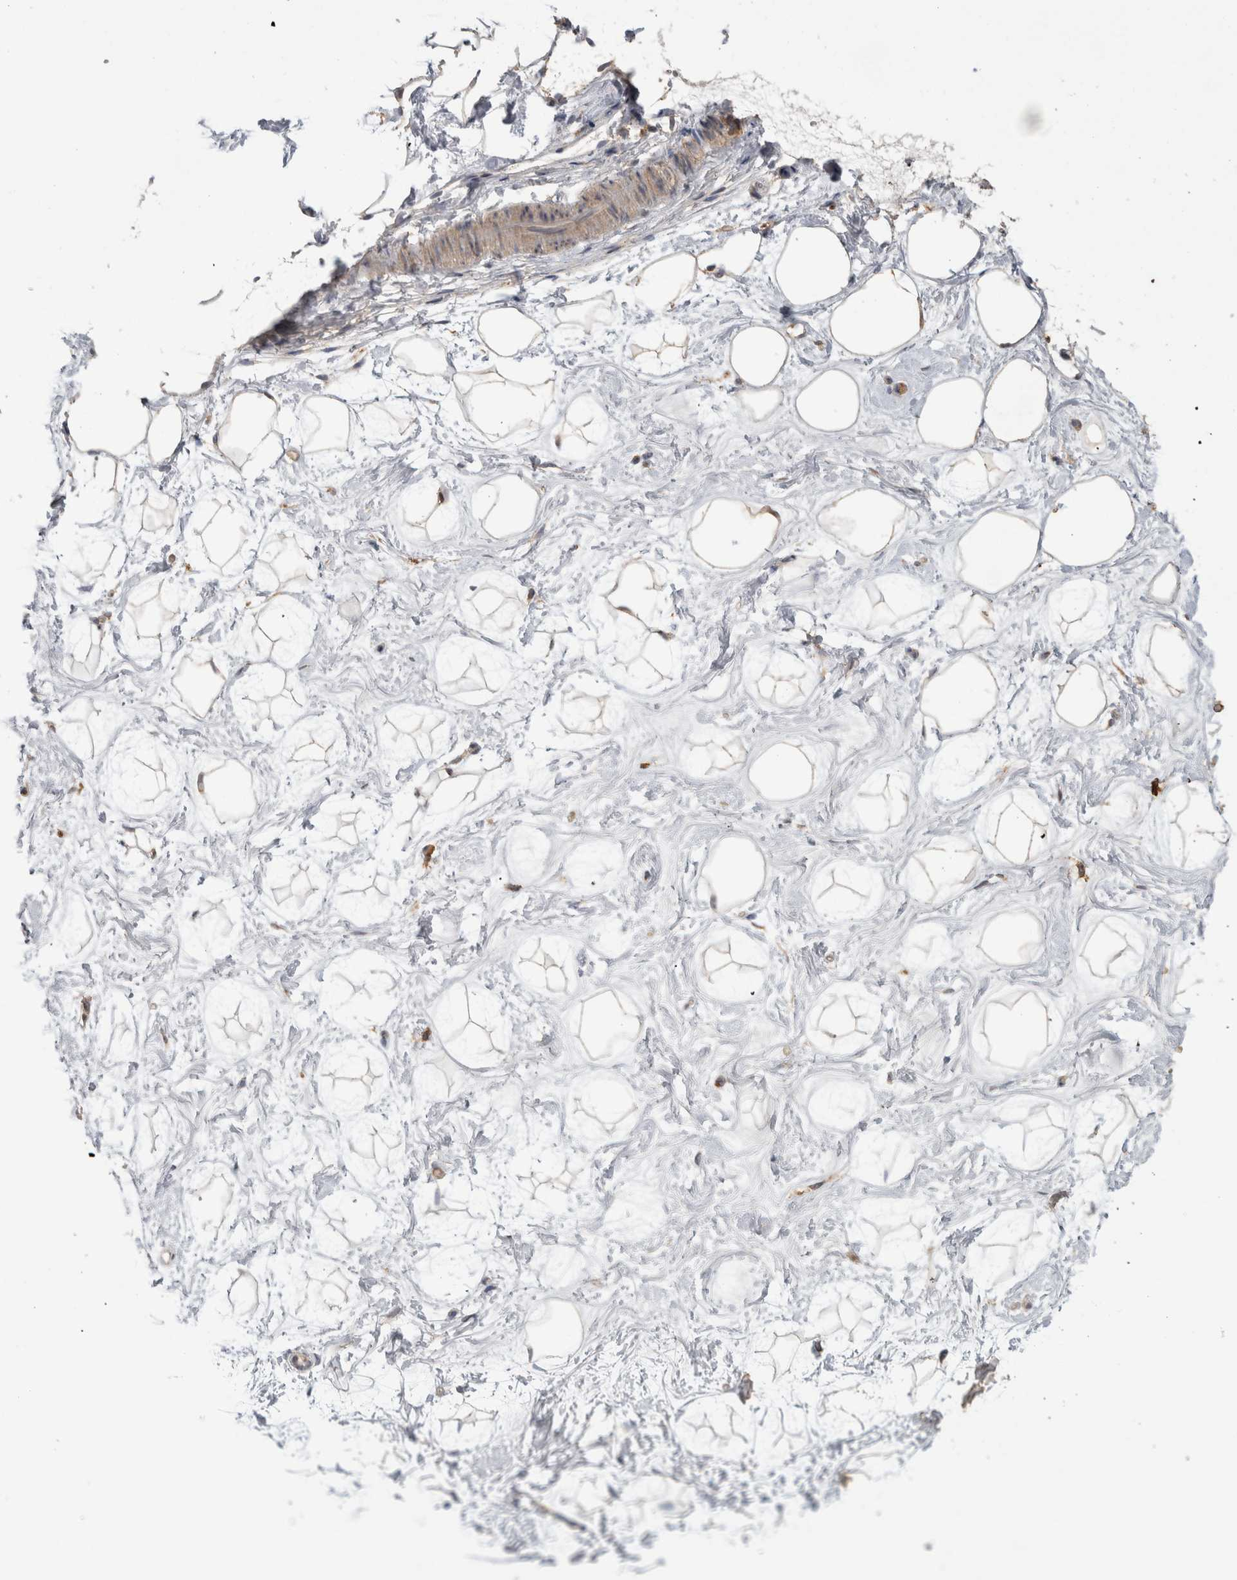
{"staining": {"intensity": "weak", "quantity": ">75%", "location": "cytoplasmic/membranous"}, "tissue": "breast", "cell_type": "Adipocytes", "image_type": "normal", "snomed": [{"axis": "morphology", "description": "Normal tissue, NOS"}, {"axis": "topography", "description": "Breast"}], "caption": "Breast was stained to show a protein in brown. There is low levels of weak cytoplasmic/membranous expression in about >75% of adipocytes. (Brightfield microscopy of DAB IHC at high magnification).", "gene": "TBCE", "patient": {"sex": "female", "age": 23}}